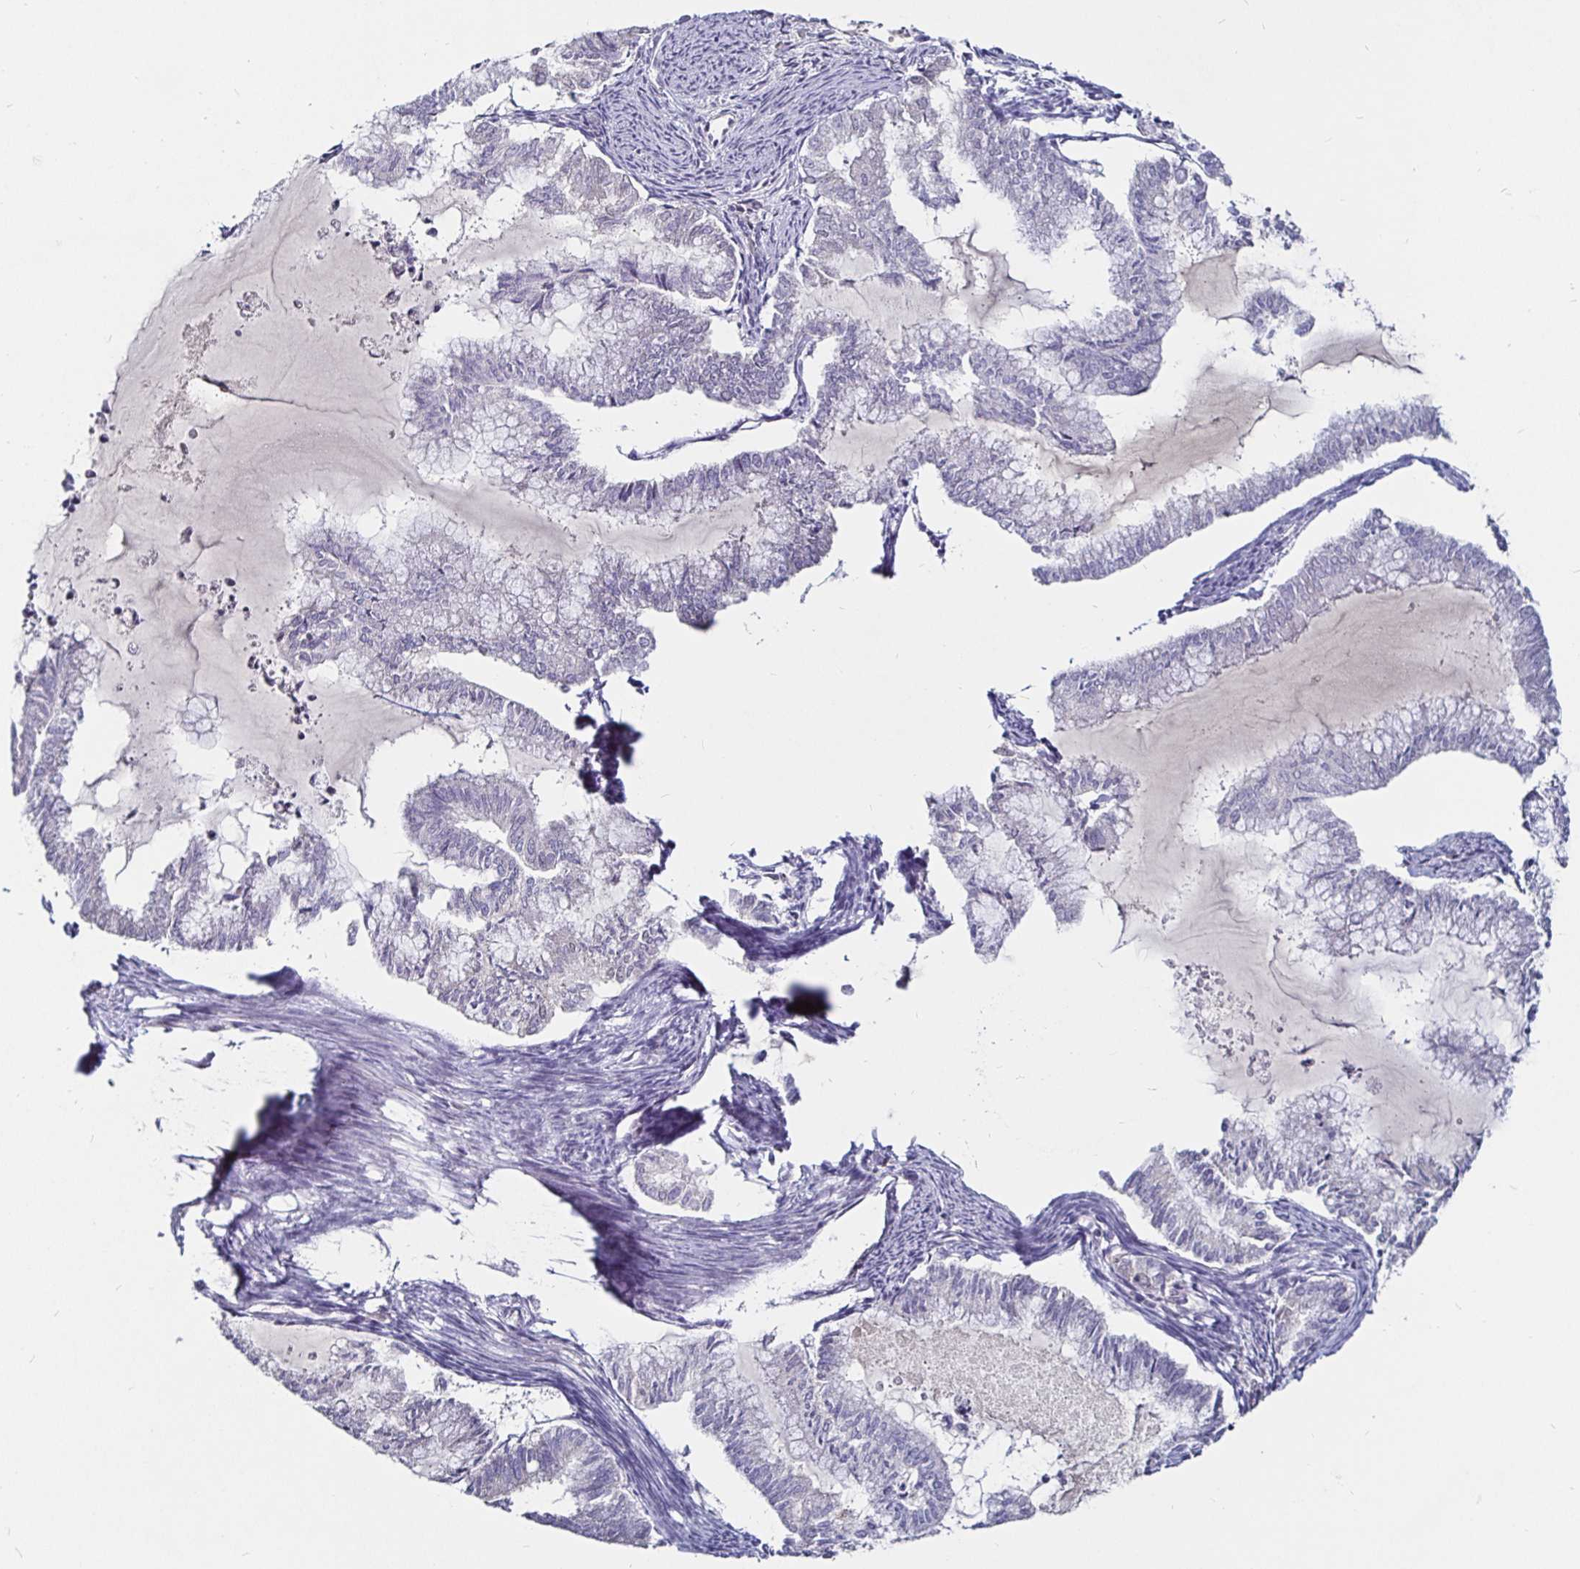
{"staining": {"intensity": "negative", "quantity": "none", "location": "none"}, "tissue": "endometrial cancer", "cell_type": "Tumor cells", "image_type": "cancer", "snomed": [{"axis": "morphology", "description": "Adenocarcinoma, NOS"}, {"axis": "topography", "description": "Endometrium"}], "caption": "Micrograph shows no protein staining in tumor cells of adenocarcinoma (endometrial) tissue.", "gene": "FAIM2", "patient": {"sex": "female", "age": 79}}